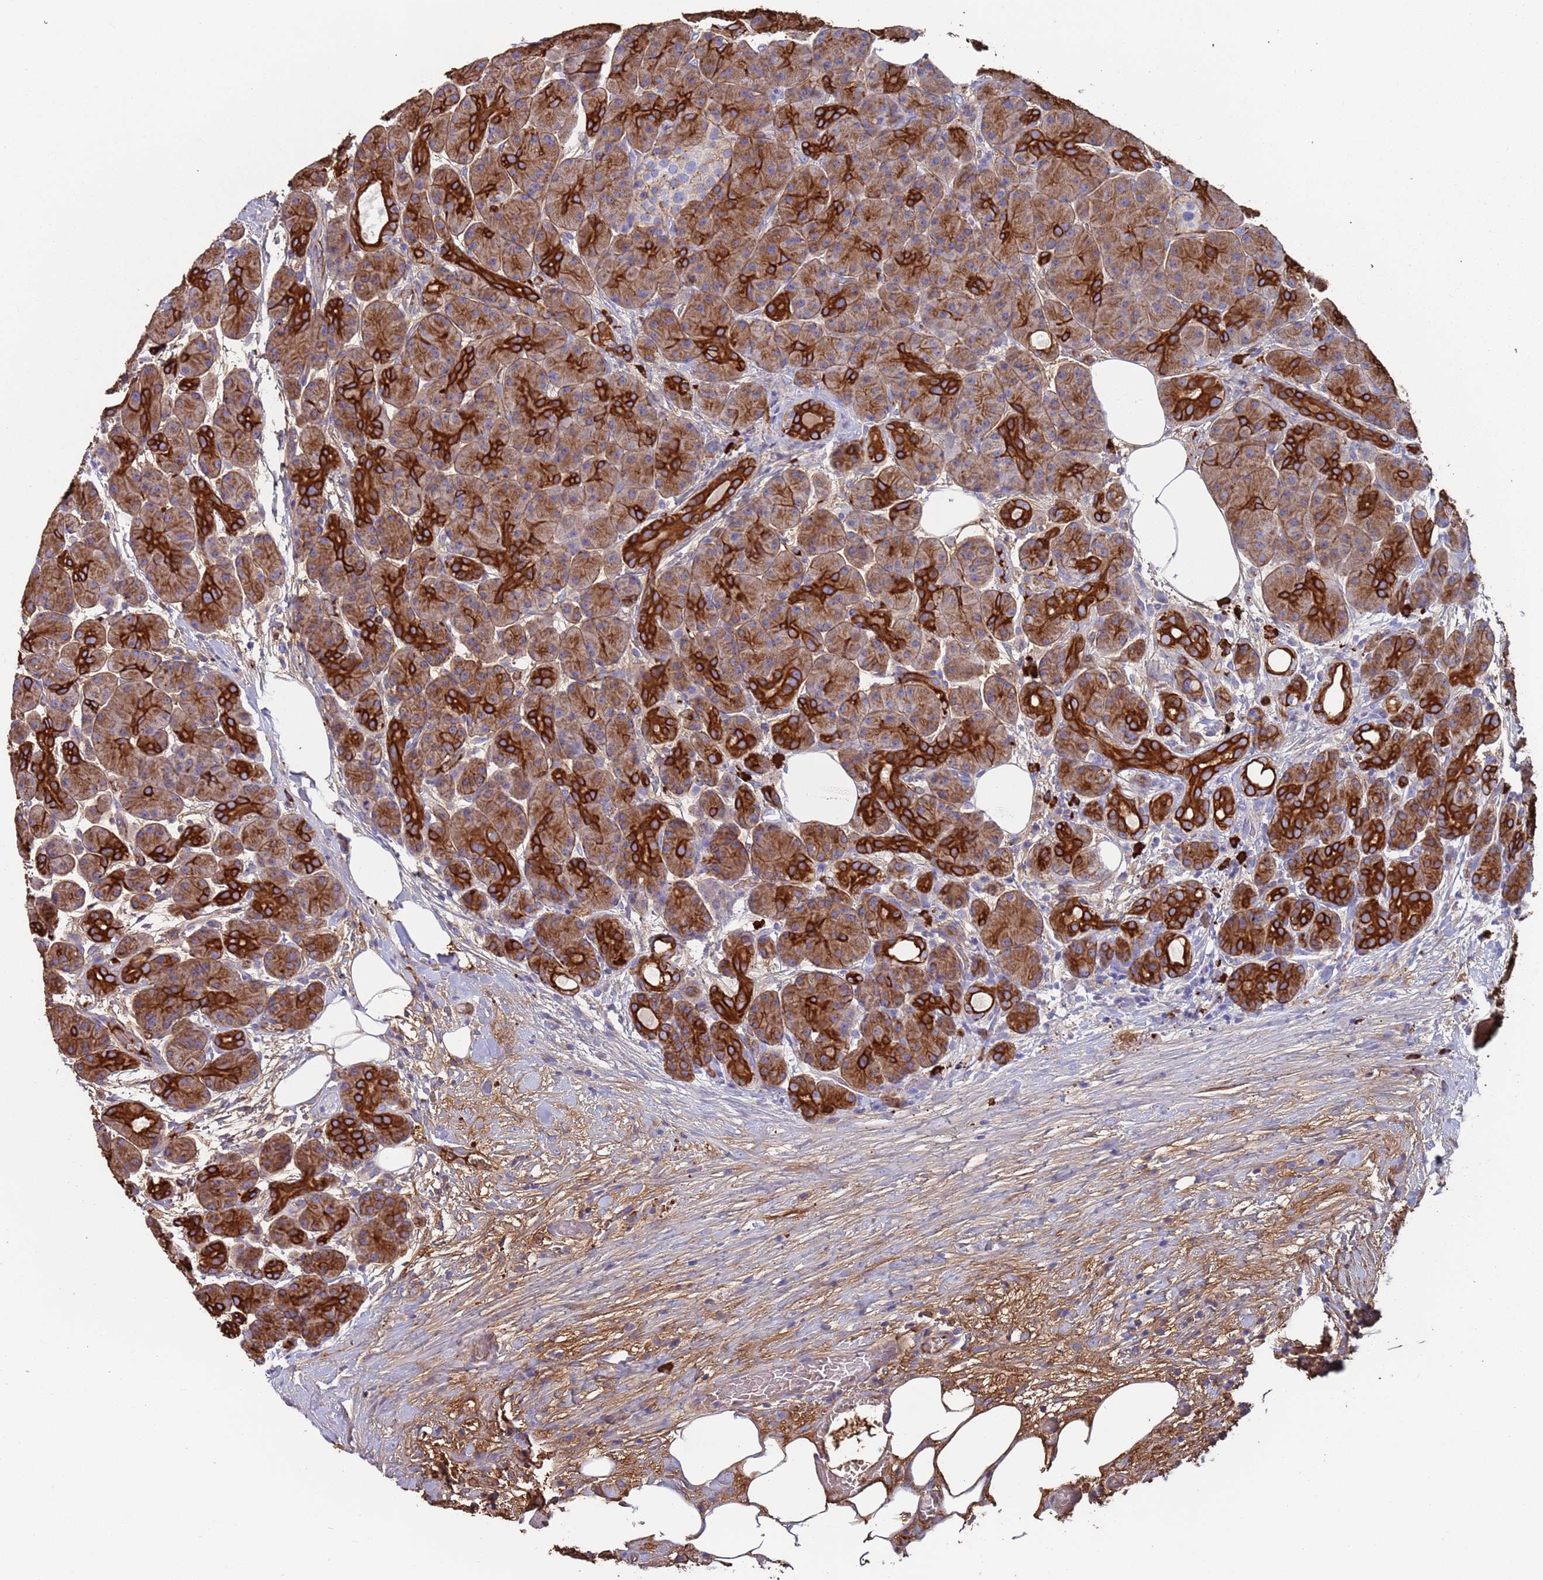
{"staining": {"intensity": "strong", "quantity": "25%-75%", "location": "cytoplasmic/membranous"}, "tissue": "pancreas", "cell_type": "Exocrine glandular cells", "image_type": "normal", "snomed": [{"axis": "morphology", "description": "Normal tissue, NOS"}, {"axis": "topography", "description": "Pancreas"}], "caption": "Immunohistochemical staining of normal pancreas exhibits strong cytoplasmic/membranous protein staining in approximately 25%-75% of exocrine glandular cells.", "gene": "CYSLTR2", "patient": {"sex": "male", "age": 63}}